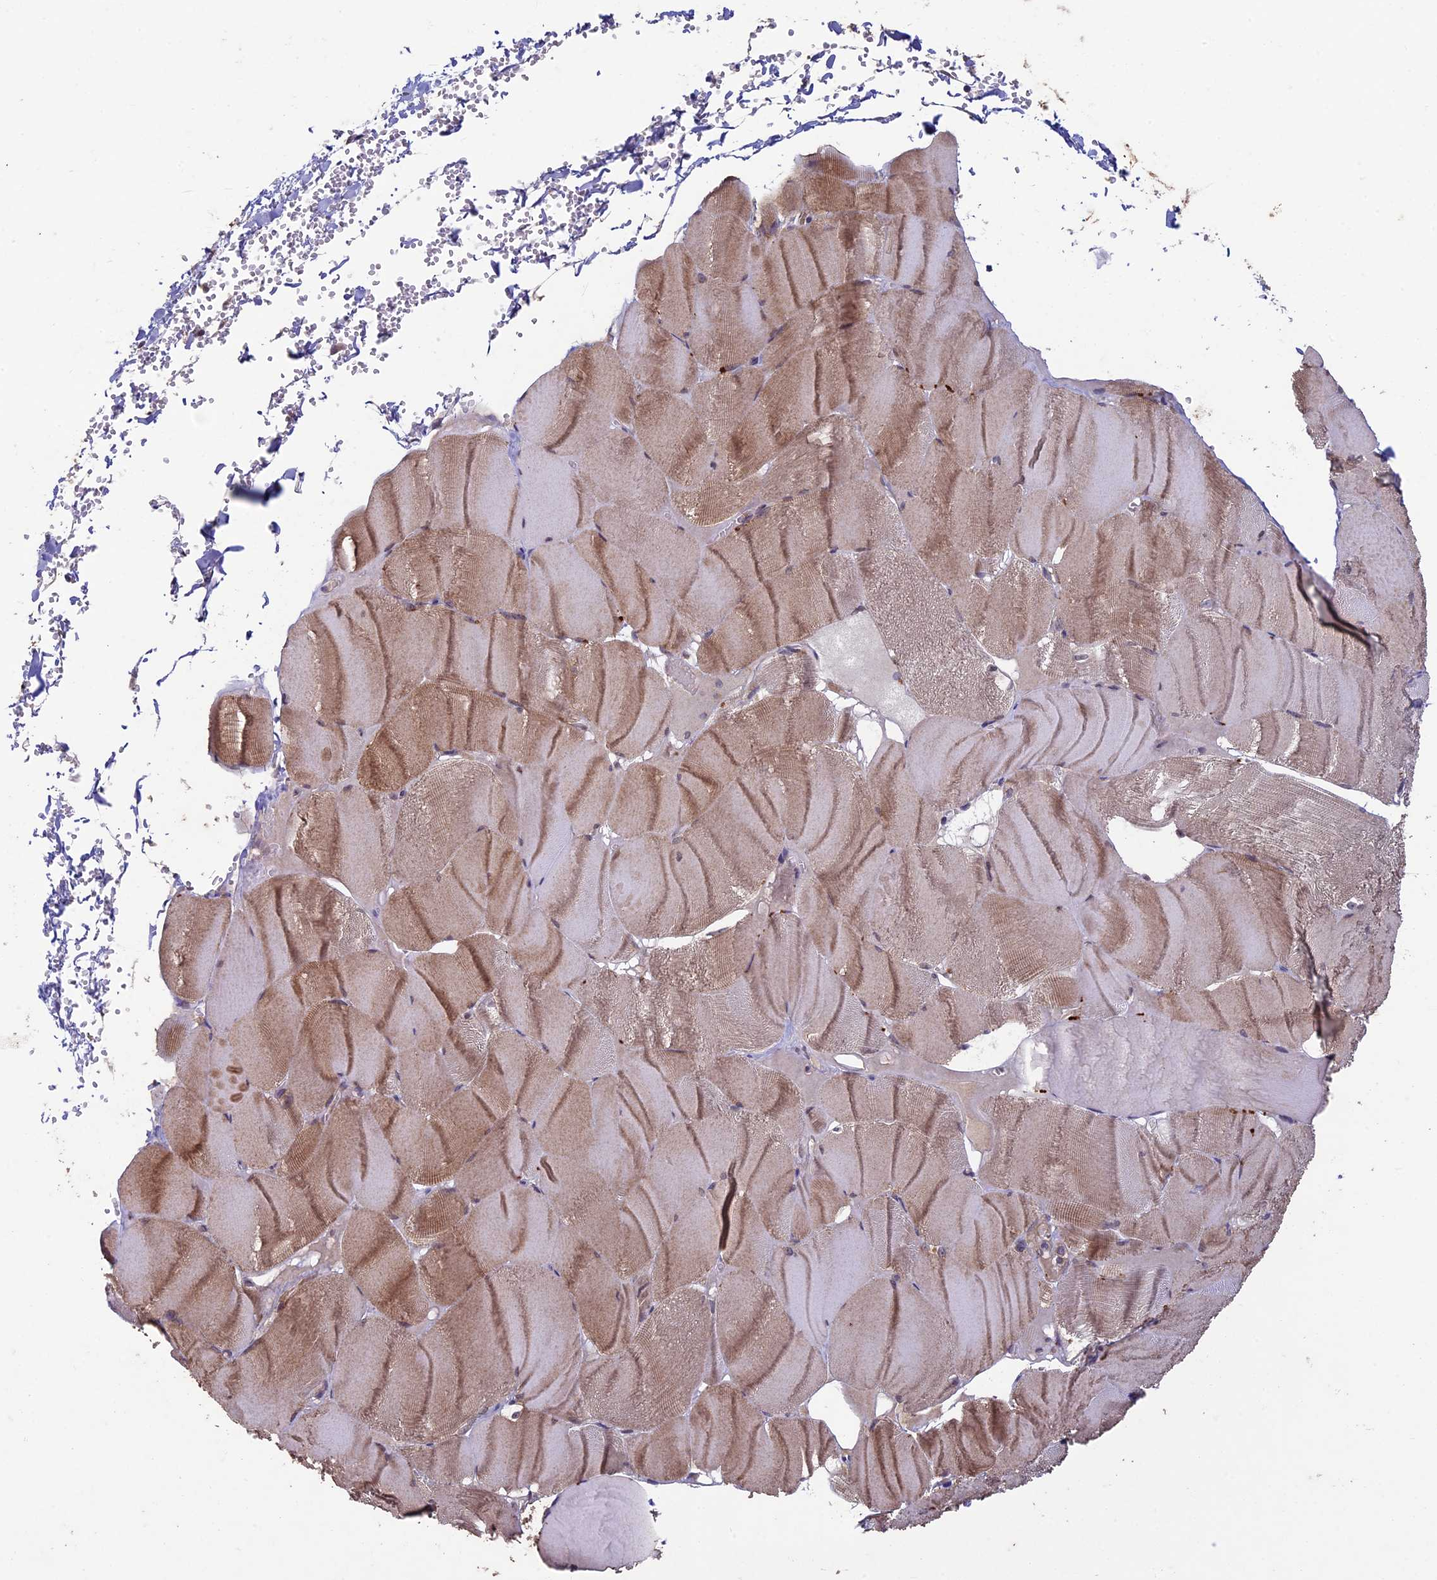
{"staining": {"intensity": "moderate", "quantity": ">75%", "location": "cytoplasmic/membranous"}, "tissue": "skeletal muscle", "cell_type": "Myocytes", "image_type": "normal", "snomed": [{"axis": "morphology", "description": "Normal tissue, NOS"}, {"axis": "morphology", "description": "Basal cell carcinoma"}, {"axis": "topography", "description": "Skeletal muscle"}], "caption": "A medium amount of moderate cytoplasmic/membranous staining is seen in about >75% of myocytes in normal skeletal muscle. (Brightfield microscopy of DAB IHC at high magnification).", "gene": "RCCD1", "patient": {"sex": "female", "age": 64}}